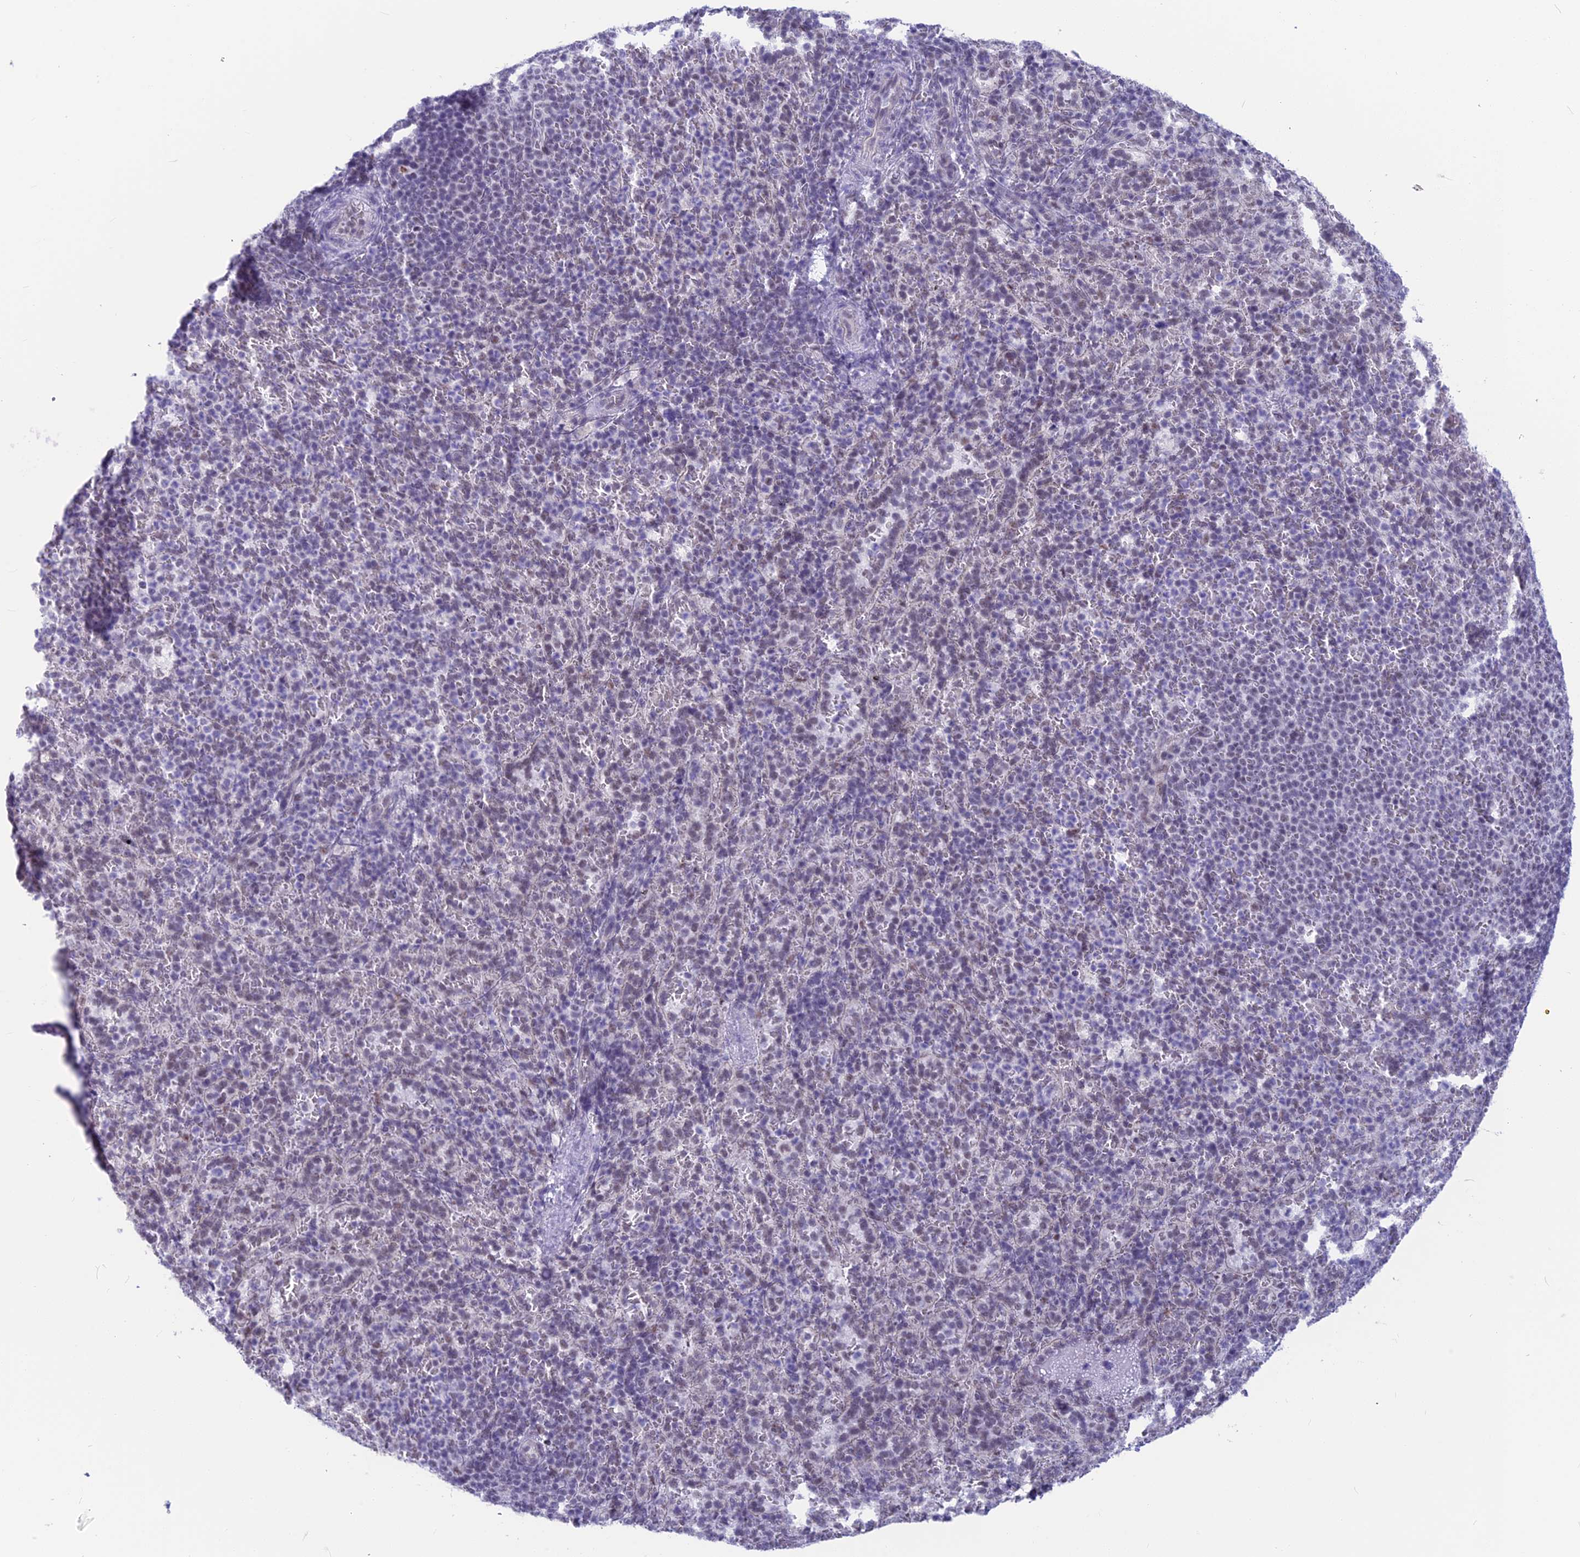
{"staining": {"intensity": "weak", "quantity": "25%-75%", "location": "nuclear"}, "tissue": "spleen", "cell_type": "Cells in red pulp", "image_type": "normal", "snomed": [{"axis": "morphology", "description": "Normal tissue, NOS"}, {"axis": "topography", "description": "Spleen"}], "caption": "This micrograph demonstrates immunohistochemistry (IHC) staining of unremarkable spleen, with low weak nuclear staining in approximately 25%-75% of cells in red pulp.", "gene": "SRSF5", "patient": {"sex": "female", "age": 21}}